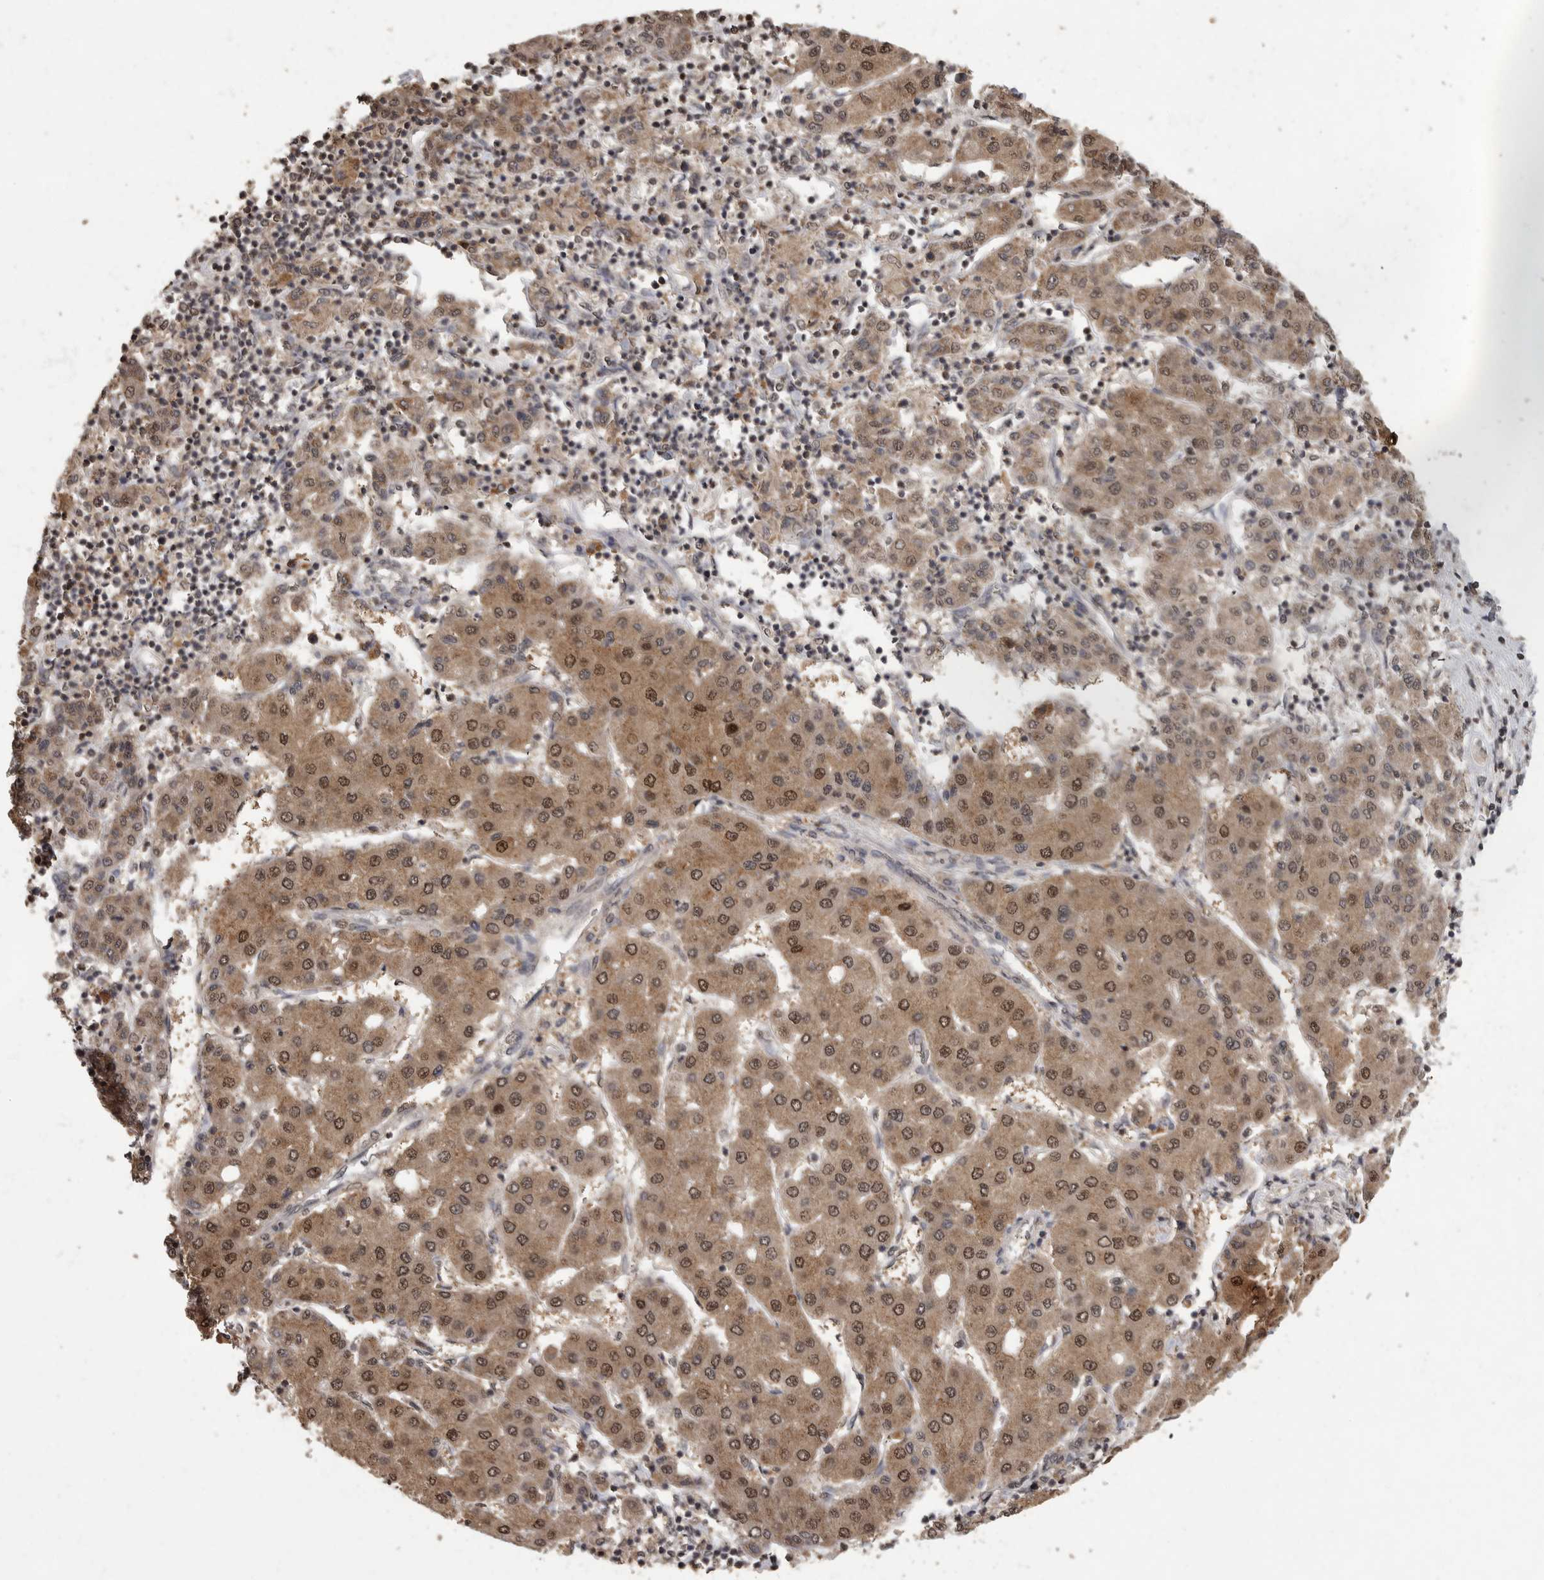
{"staining": {"intensity": "moderate", "quantity": ">75%", "location": "cytoplasmic/membranous,nuclear"}, "tissue": "liver cancer", "cell_type": "Tumor cells", "image_type": "cancer", "snomed": [{"axis": "morphology", "description": "Carcinoma, Hepatocellular, NOS"}, {"axis": "topography", "description": "Liver"}], "caption": "About >75% of tumor cells in human liver cancer (hepatocellular carcinoma) reveal moderate cytoplasmic/membranous and nuclear protein expression as visualized by brown immunohistochemical staining.", "gene": "MAFG", "patient": {"sex": "male", "age": 65}}